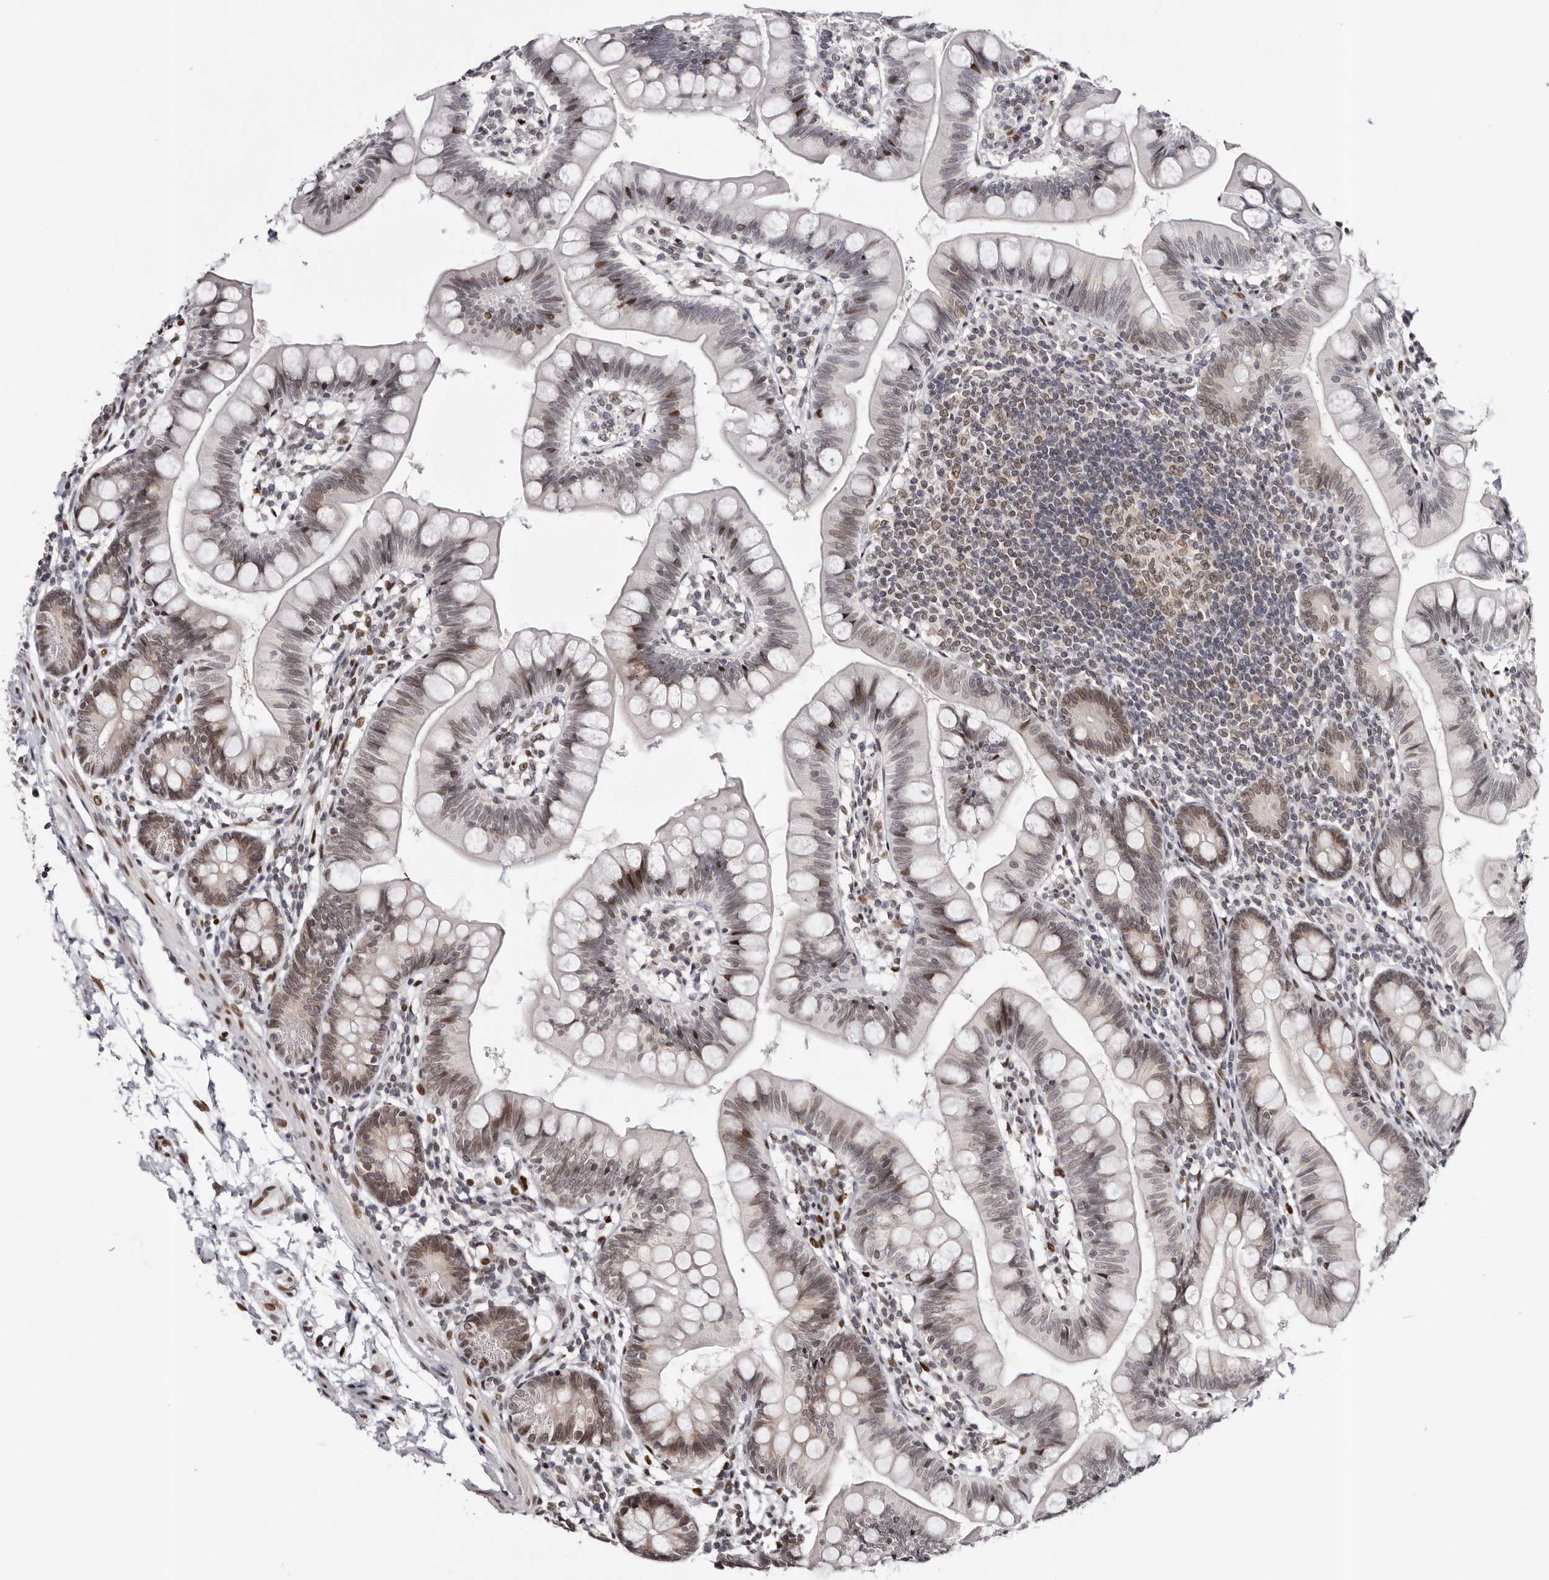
{"staining": {"intensity": "strong", "quantity": "<25%", "location": "nuclear"}, "tissue": "small intestine", "cell_type": "Glandular cells", "image_type": "normal", "snomed": [{"axis": "morphology", "description": "Normal tissue, NOS"}, {"axis": "topography", "description": "Small intestine"}], "caption": "An immunohistochemistry (IHC) histopathology image of normal tissue is shown. Protein staining in brown labels strong nuclear positivity in small intestine within glandular cells.", "gene": "NUP153", "patient": {"sex": "male", "age": 7}}